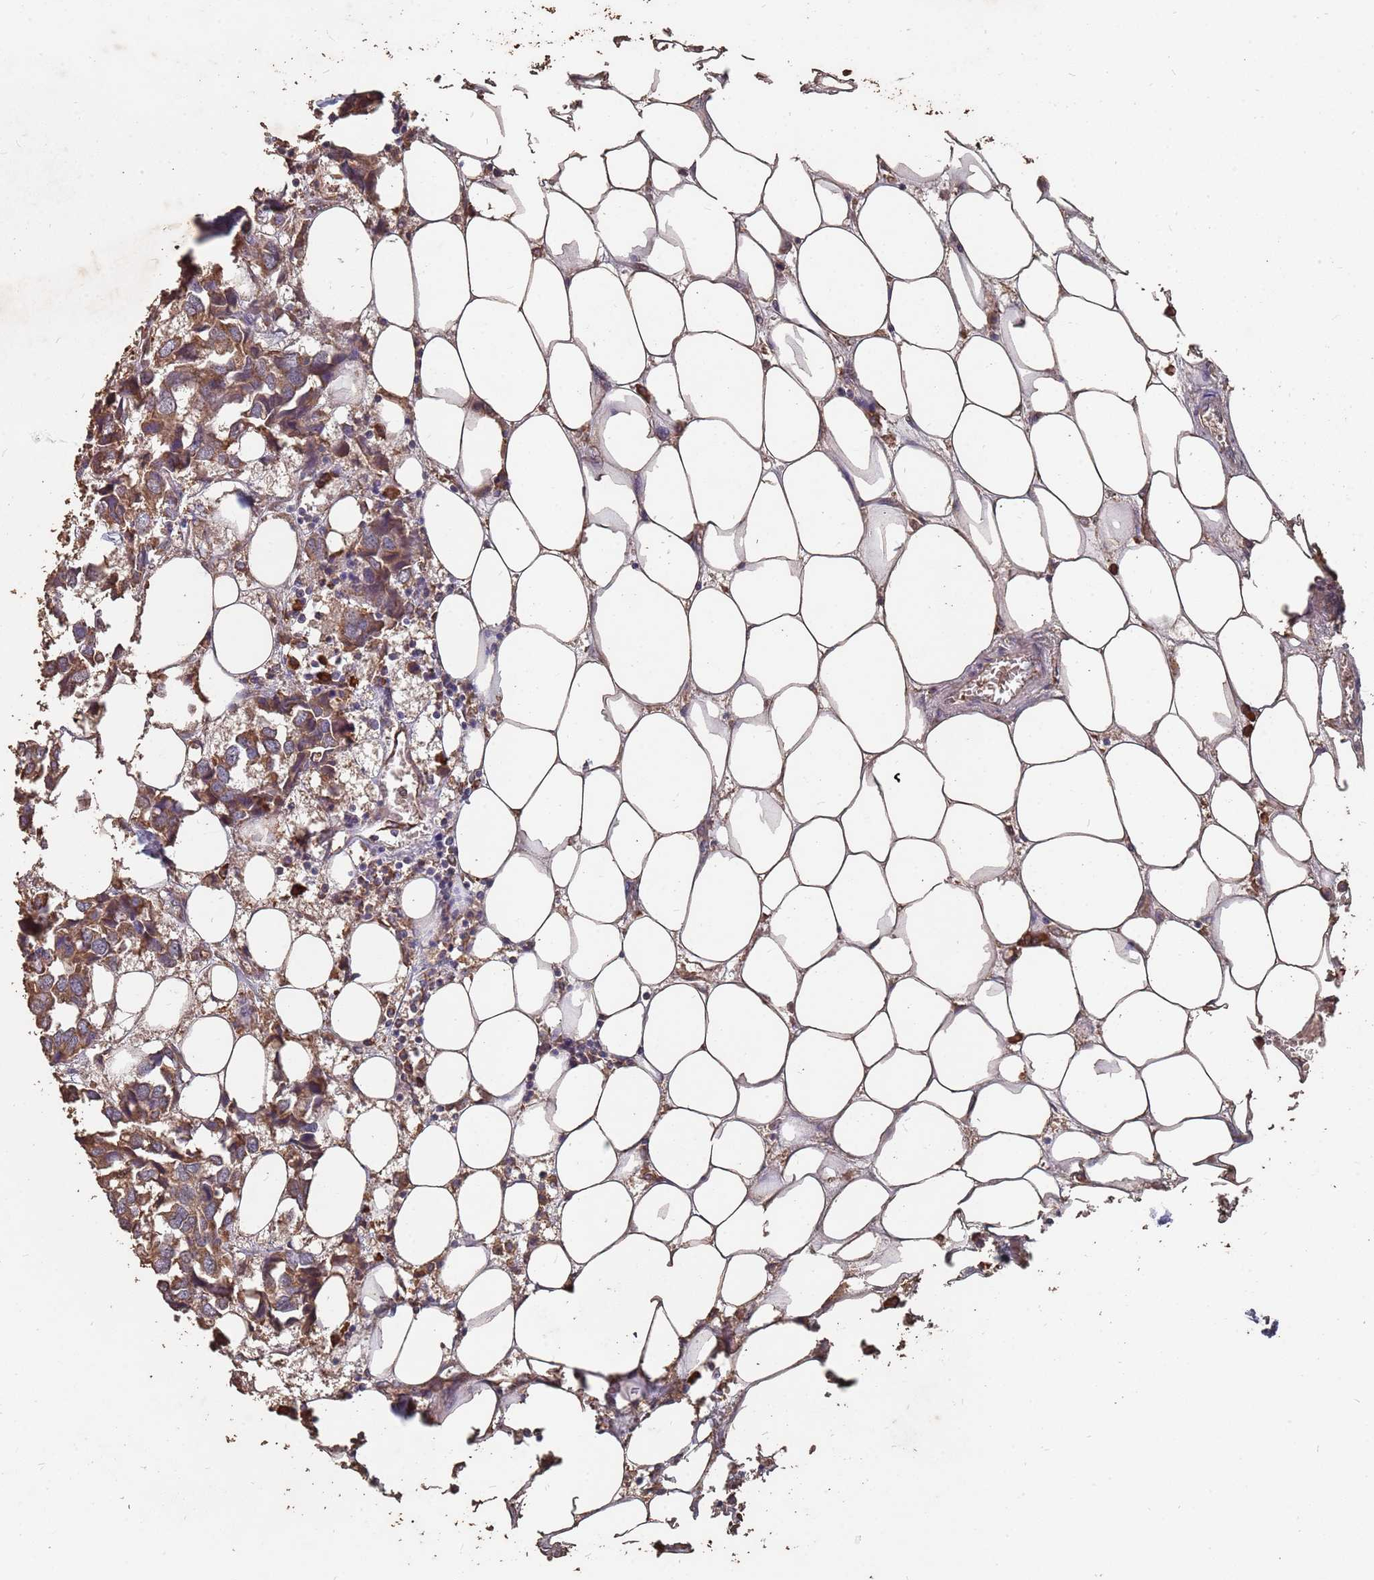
{"staining": {"intensity": "moderate", "quantity": ">75%", "location": "cytoplasmic/membranous"}, "tissue": "breast cancer", "cell_type": "Tumor cells", "image_type": "cancer", "snomed": [{"axis": "morphology", "description": "Duct carcinoma"}, {"axis": "topography", "description": "Breast"}], "caption": "The histopathology image exhibits staining of invasive ductal carcinoma (breast), revealing moderate cytoplasmic/membranous protein staining (brown color) within tumor cells.", "gene": "ATG5", "patient": {"sex": "female", "age": 83}}